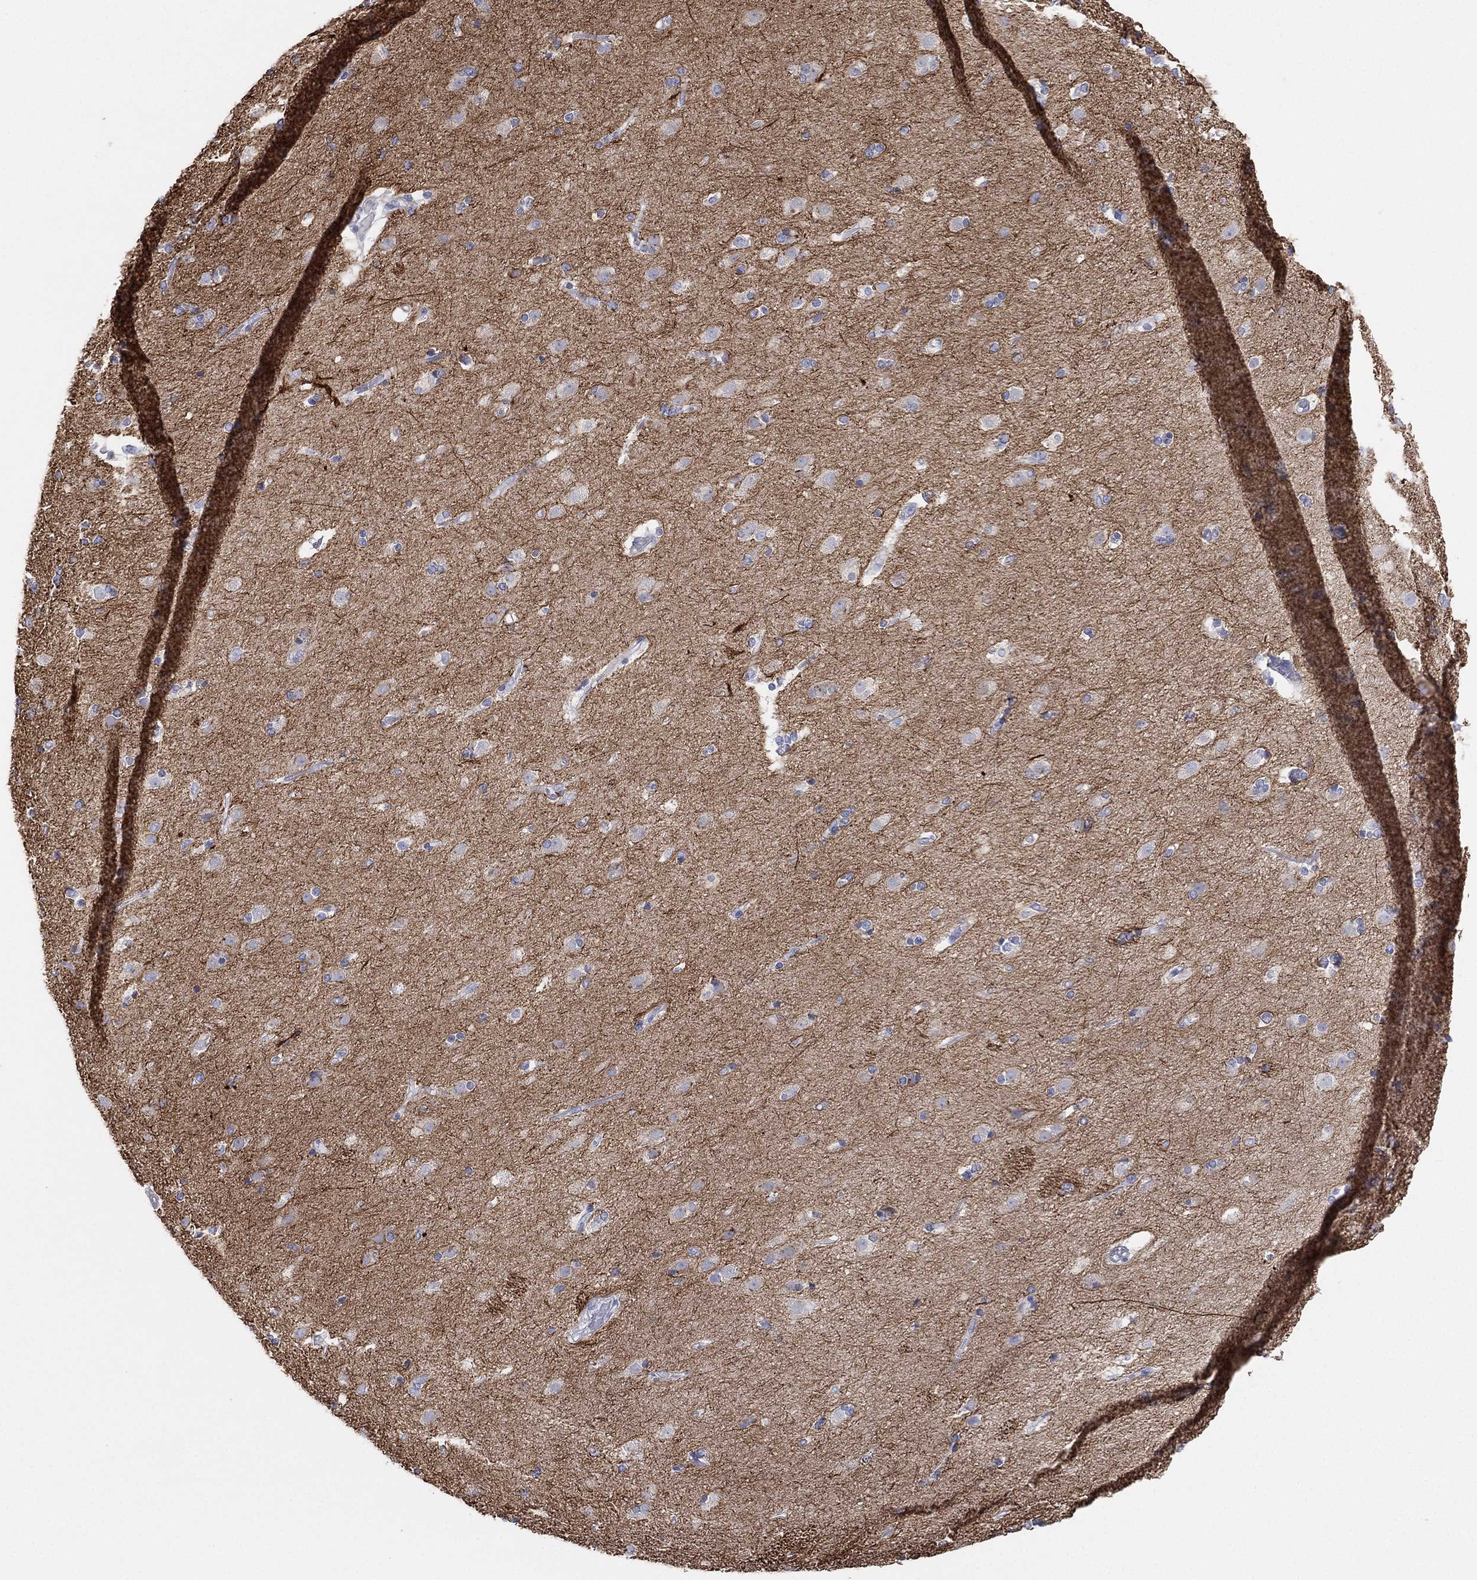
{"staining": {"intensity": "negative", "quantity": "none", "location": "none"}, "tissue": "caudate", "cell_type": "Glial cells", "image_type": "normal", "snomed": [{"axis": "morphology", "description": "Normal tissue, NOS"}, {"axis": "topography", "description": "Lateral ventricle wall"}], "caption": "There is no significant staining in glial cells of caudate.", "gene": "INA", "patient": {"sex": "male", "age": 54}}